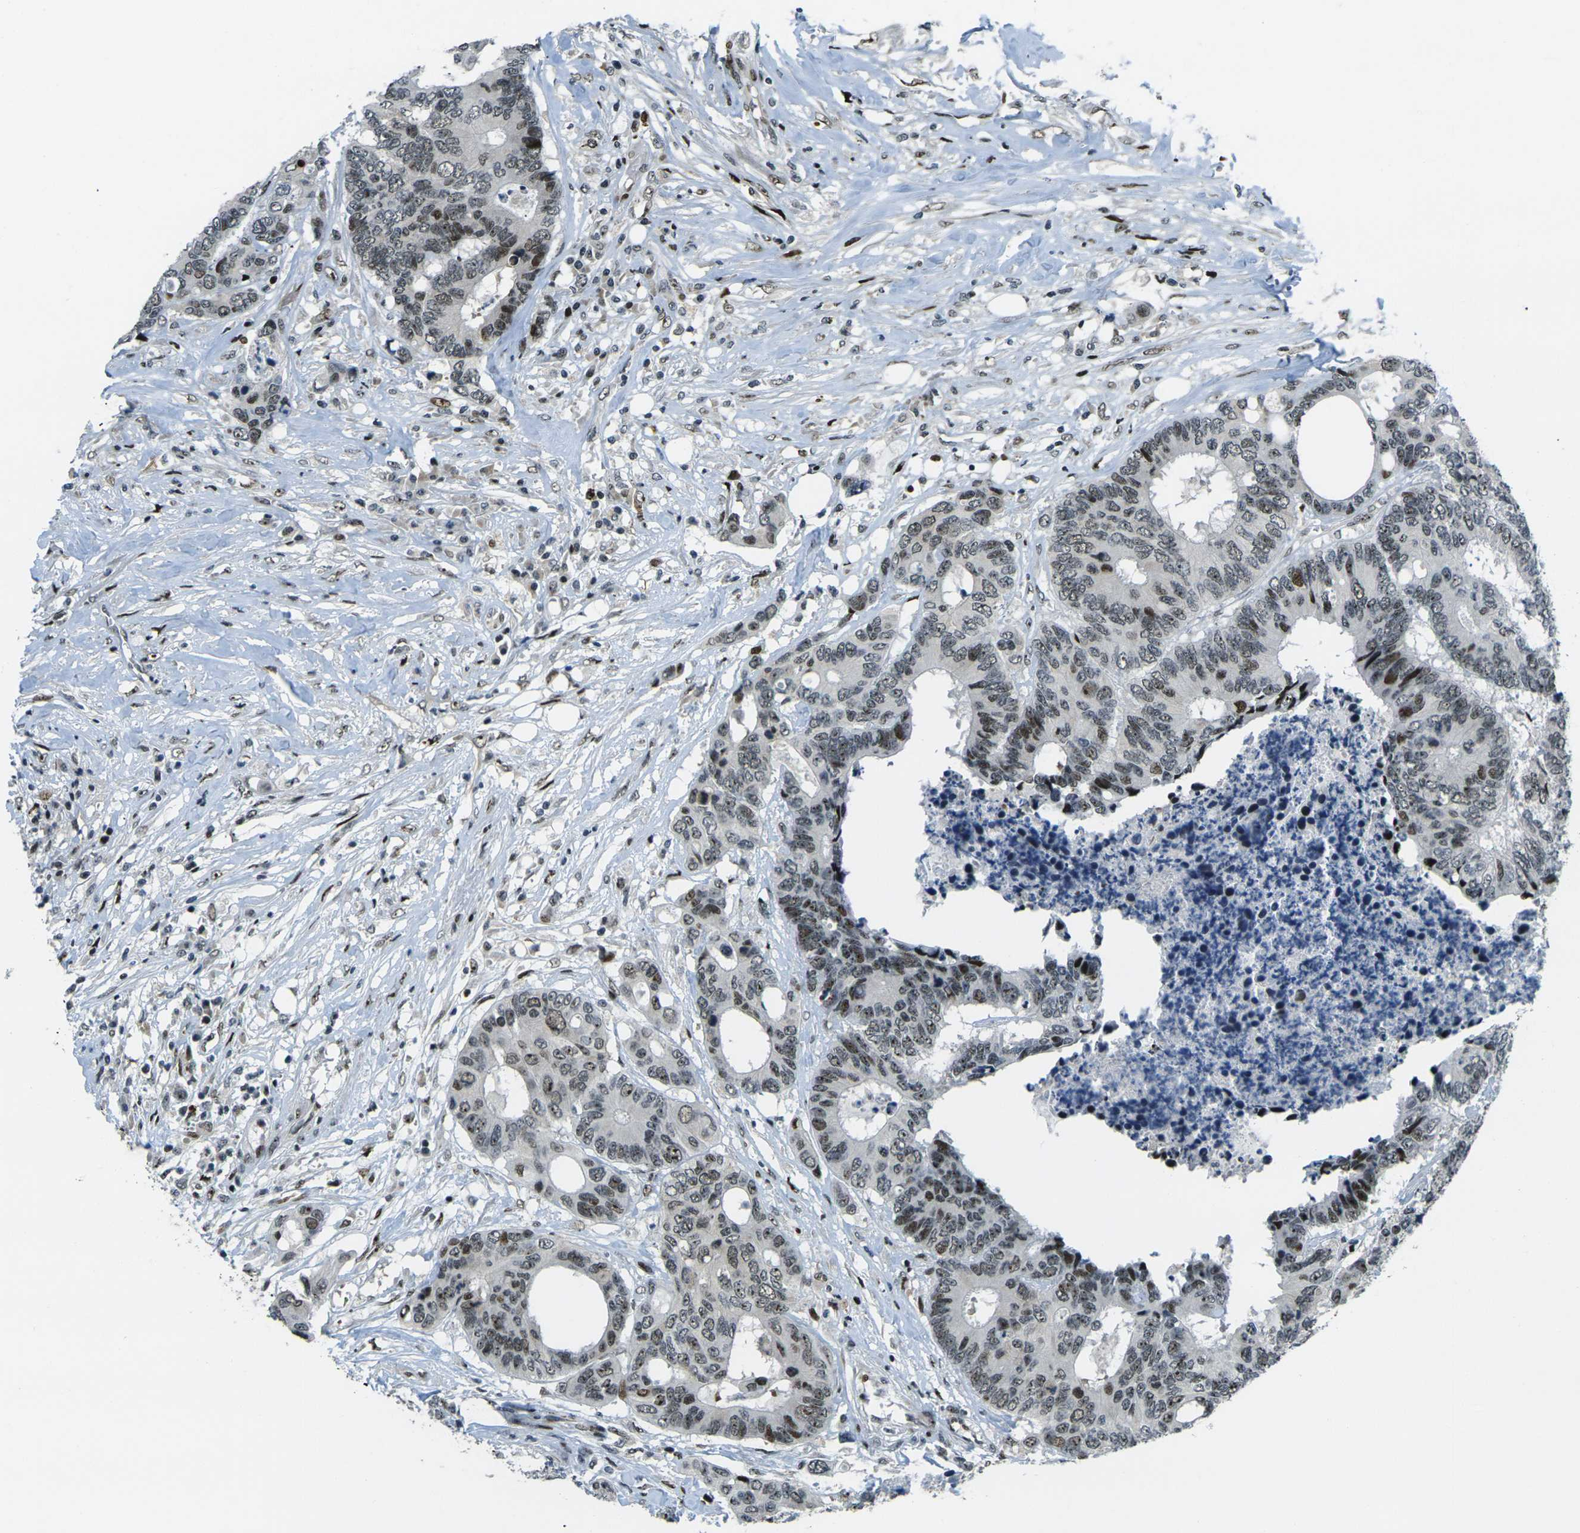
{"staining": {"intensity": "moderate", "quantity": ">75%", "location": "nuclear"}, "tissue": "colorectal cancer", "cell_type": "Tumor cells", "image_type": "cancer", "snomed": [{"axis": "morphology", "description": "Adenocarcinoma, NOS"}, {"axis": "topography", "description": "Rectum"}], "caption": "A brown stain highlights moderate nuclear expression of a protein in colorectal cancer tumor cells.", "gene": "UBE2C", "patient": {"sex": "male", "age": 55}}